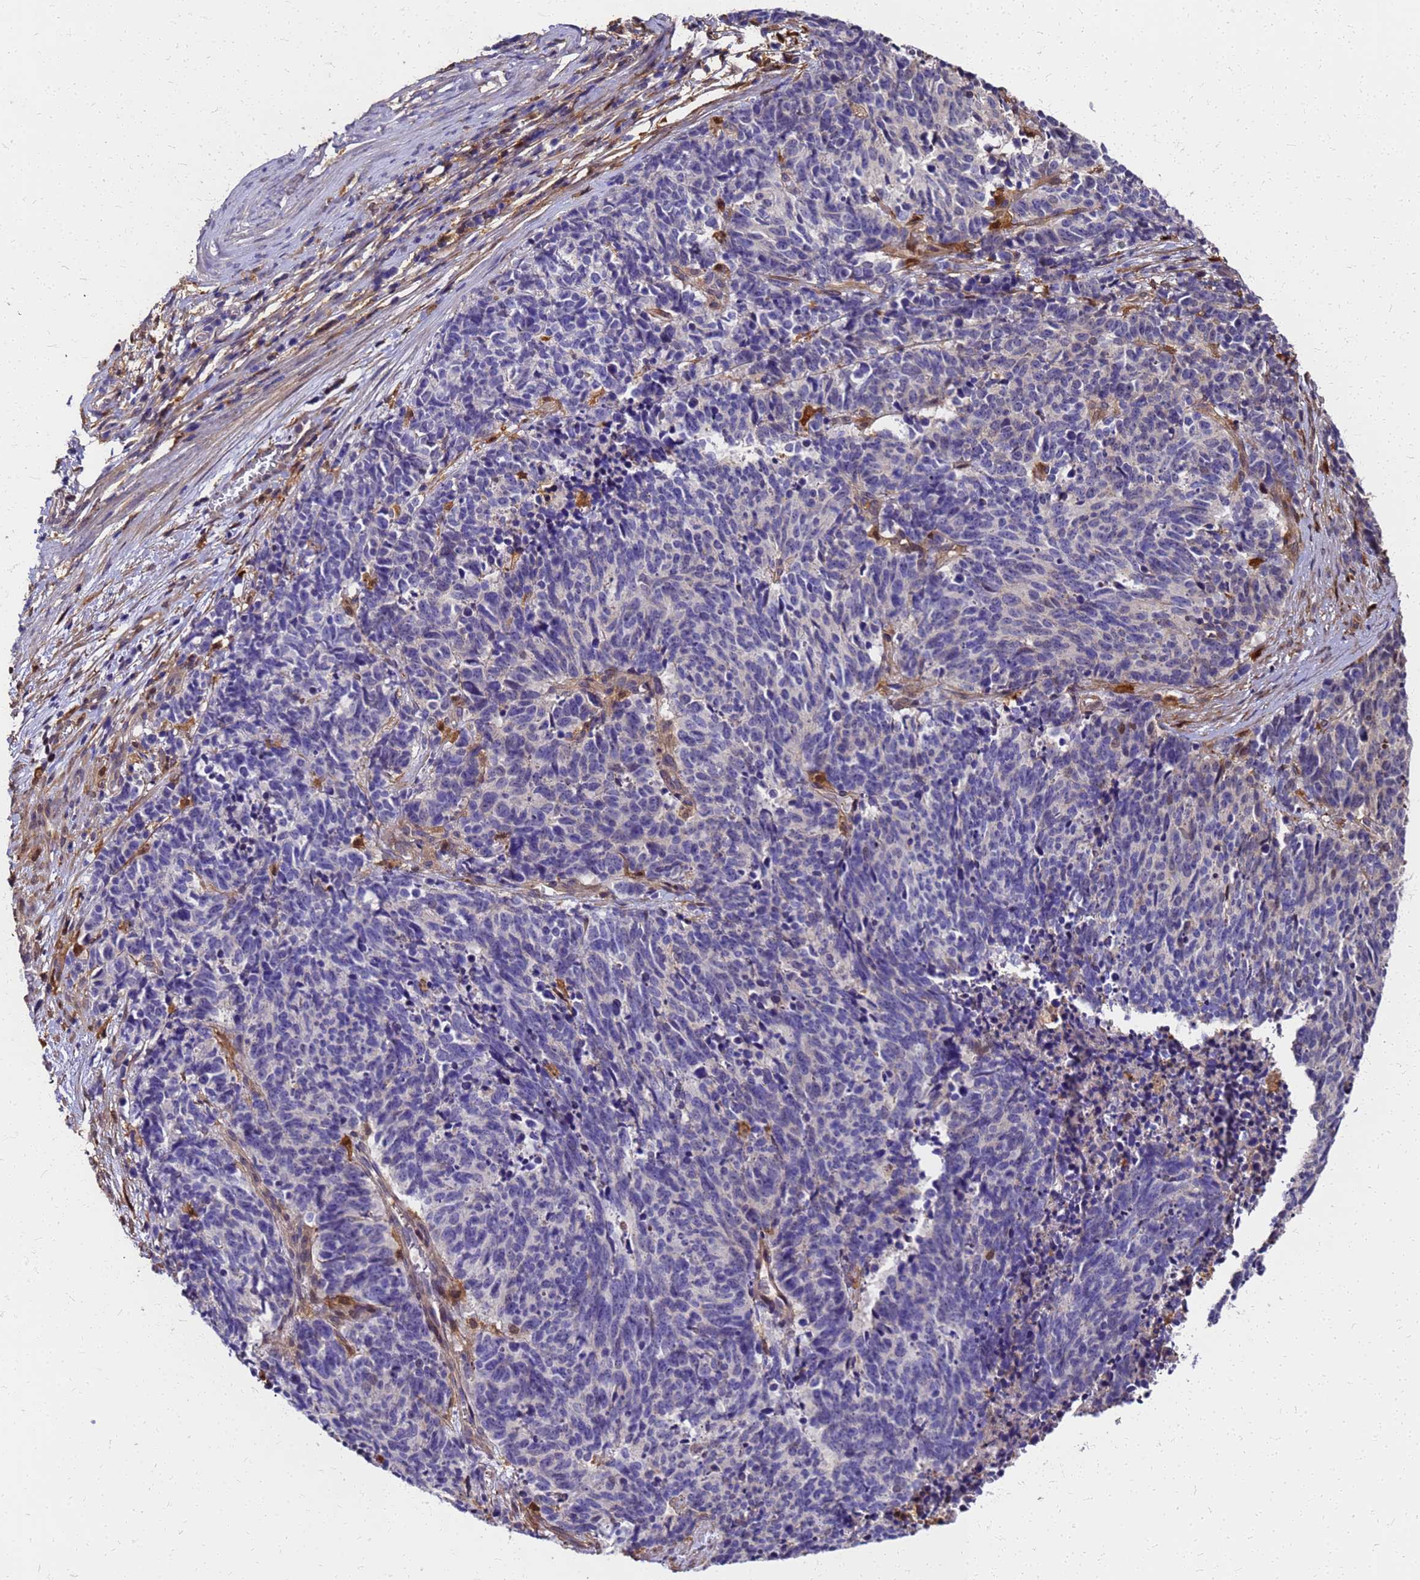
{"staining": {"intensity": "negative", "quantity": "none", "location": "none"}, "tissue": "cervical cancer", "cell_type": "Tumor cells", "image_type": "cancer", "snomed": [{"axis": "morphology", "description": "Squamous cell carcinoma, NOS"}, {"axis": "topography", "description": "Cervix"}], "caption": "Immunohistochemical staining of human cervical cancer (squamous cell carcinoma) demonstrates no significant positivity in tumor cells.", "gene": "S100A11", "patient": {"sex": "female", "age": 29}}